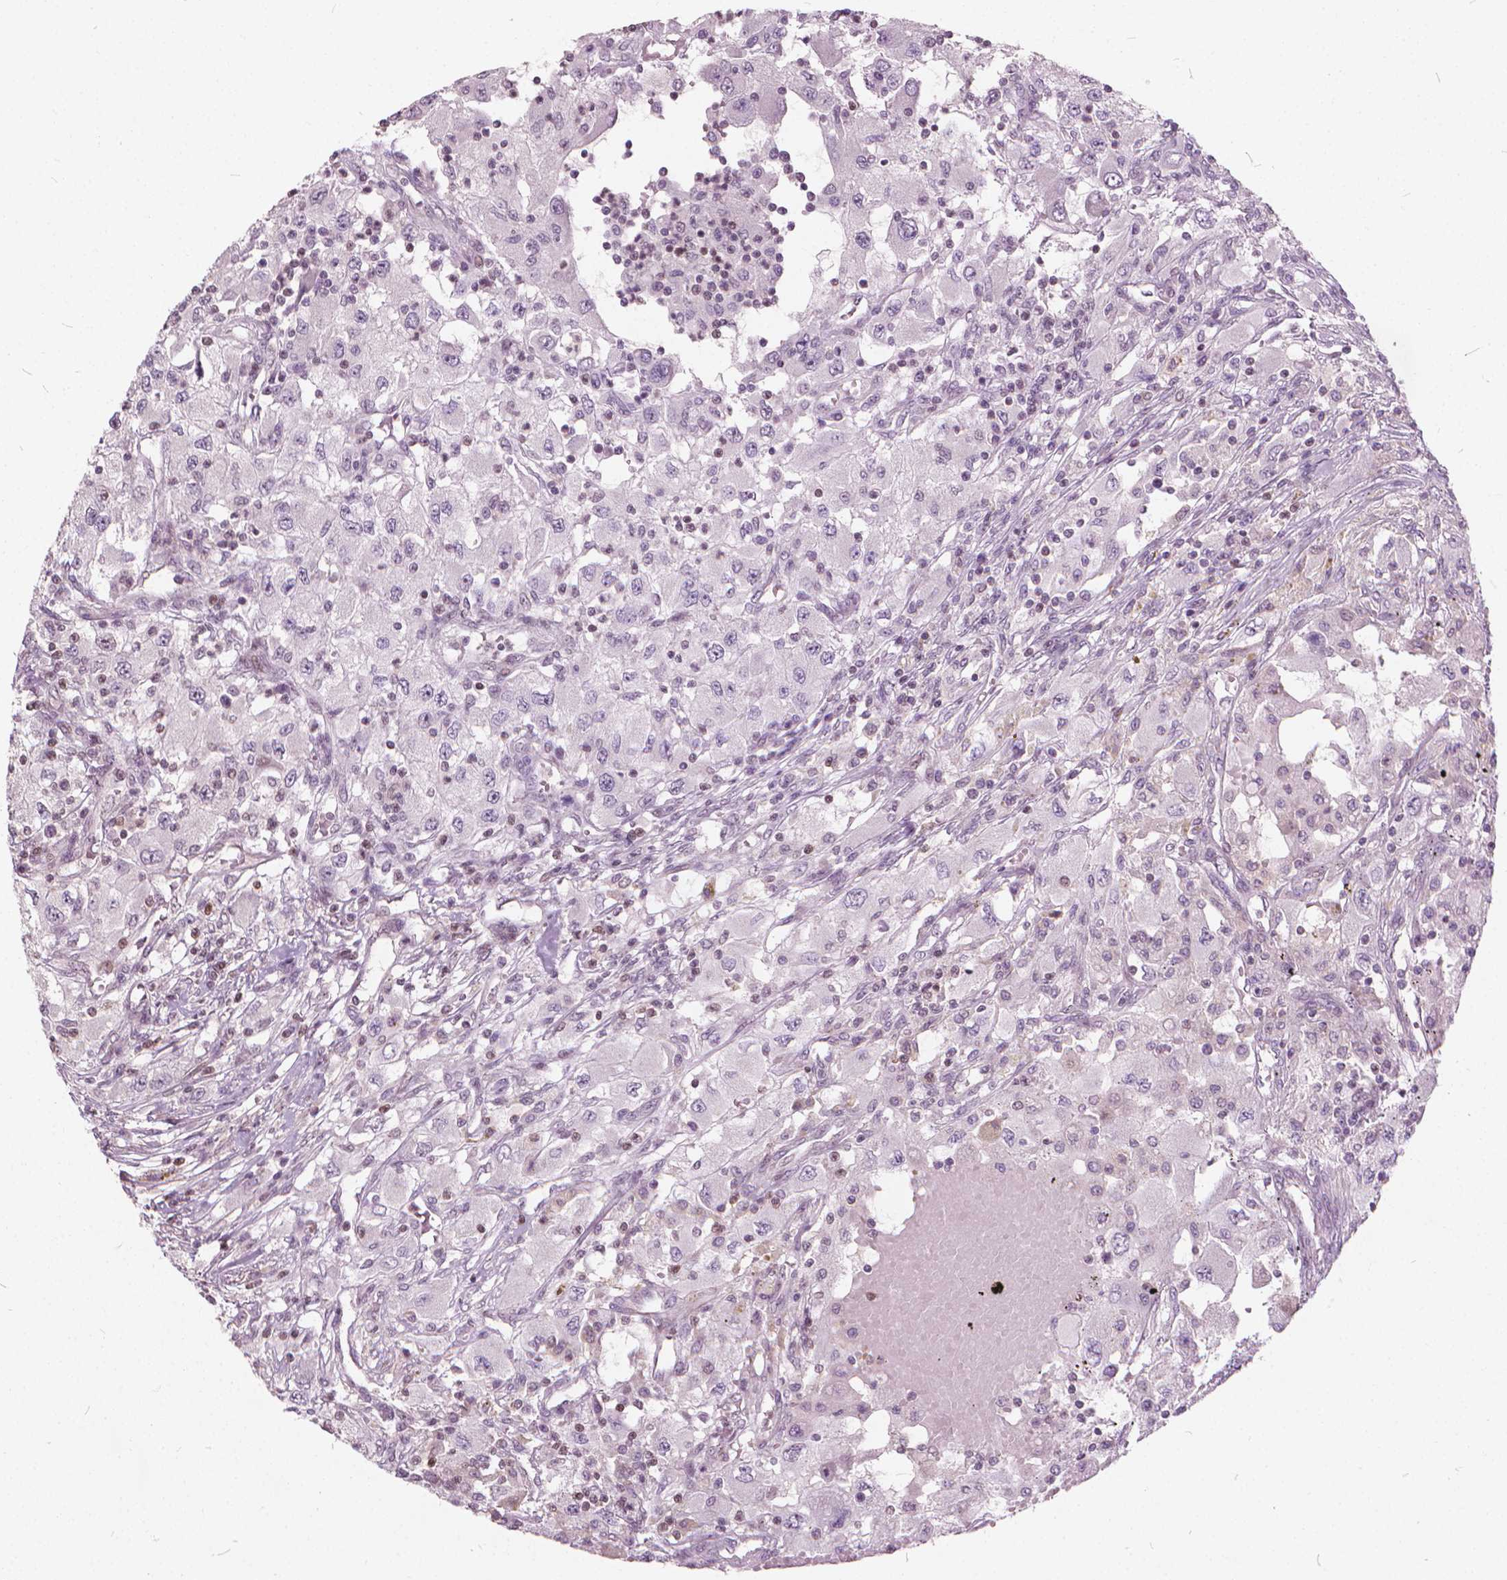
{"staining": {"intensity": "negative", "quantity": "none", "location": "none"}, "tissue": "renal cancer", "cell_type": "Tumor cells", "image_type": "cancer", "snomed": [{"axis": "morphology", "description": "Adenocarcinoma, NOS"}, {"axis": "topography", "description": "Kidney"}], "caption": "This is an immunohistochemistry (IHC) micrograph of human renal adenocarcinoma. There is no staining in tumor cells.", "gene": "STAT5B", "patient": {"sex": "female", "age": 67}}